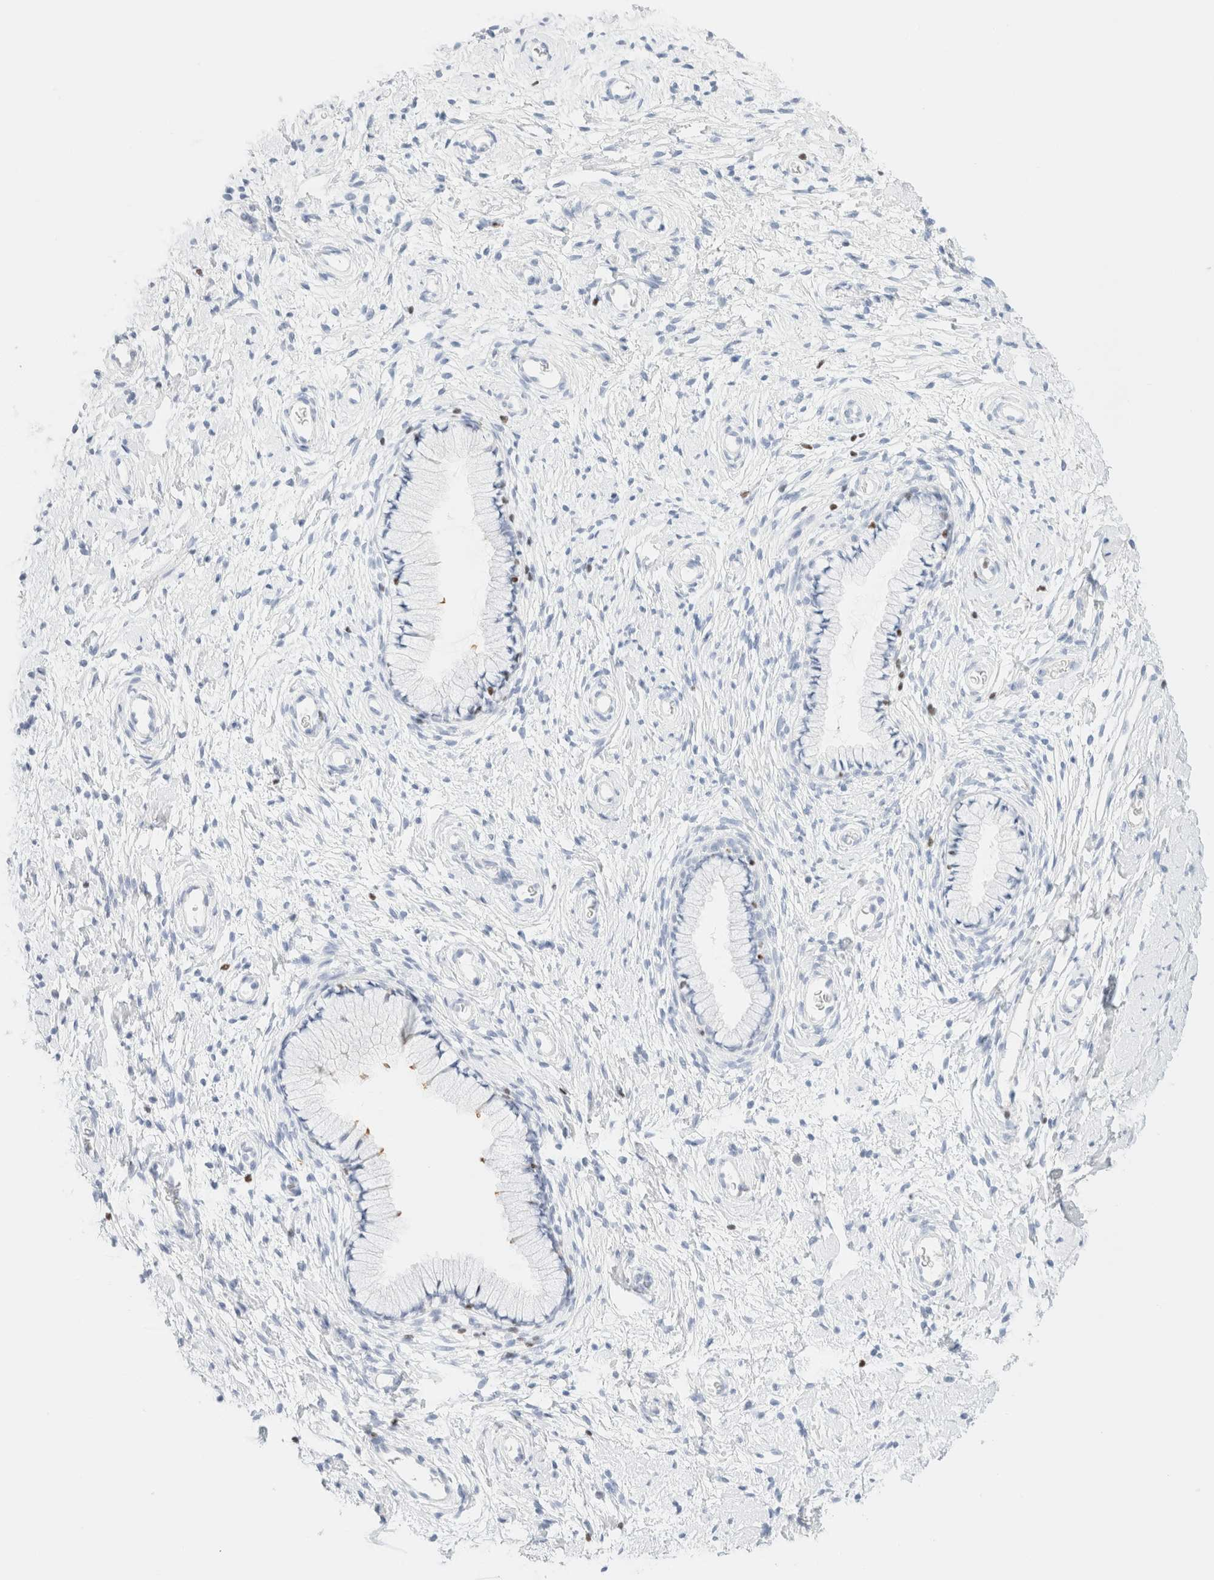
{"staining": {"intensity": "negative", "quantity": "none", "location": "none"}, "tissue": "cervix", "cell_type": "Glandular cells", "image_type": "normal", "snomed": [{"axis": "morphology", "description": "Normal tissue, NOS"}, {"axis": "topography", "description": "Cervix"}], "caption": "Immunohistochemistry (IHC) image of benign cervix stained for a protein (brown), which reveals no staining in glandular cells.", "gene": "IKZF3", "patient": {"sex": "female", "age": 72}}